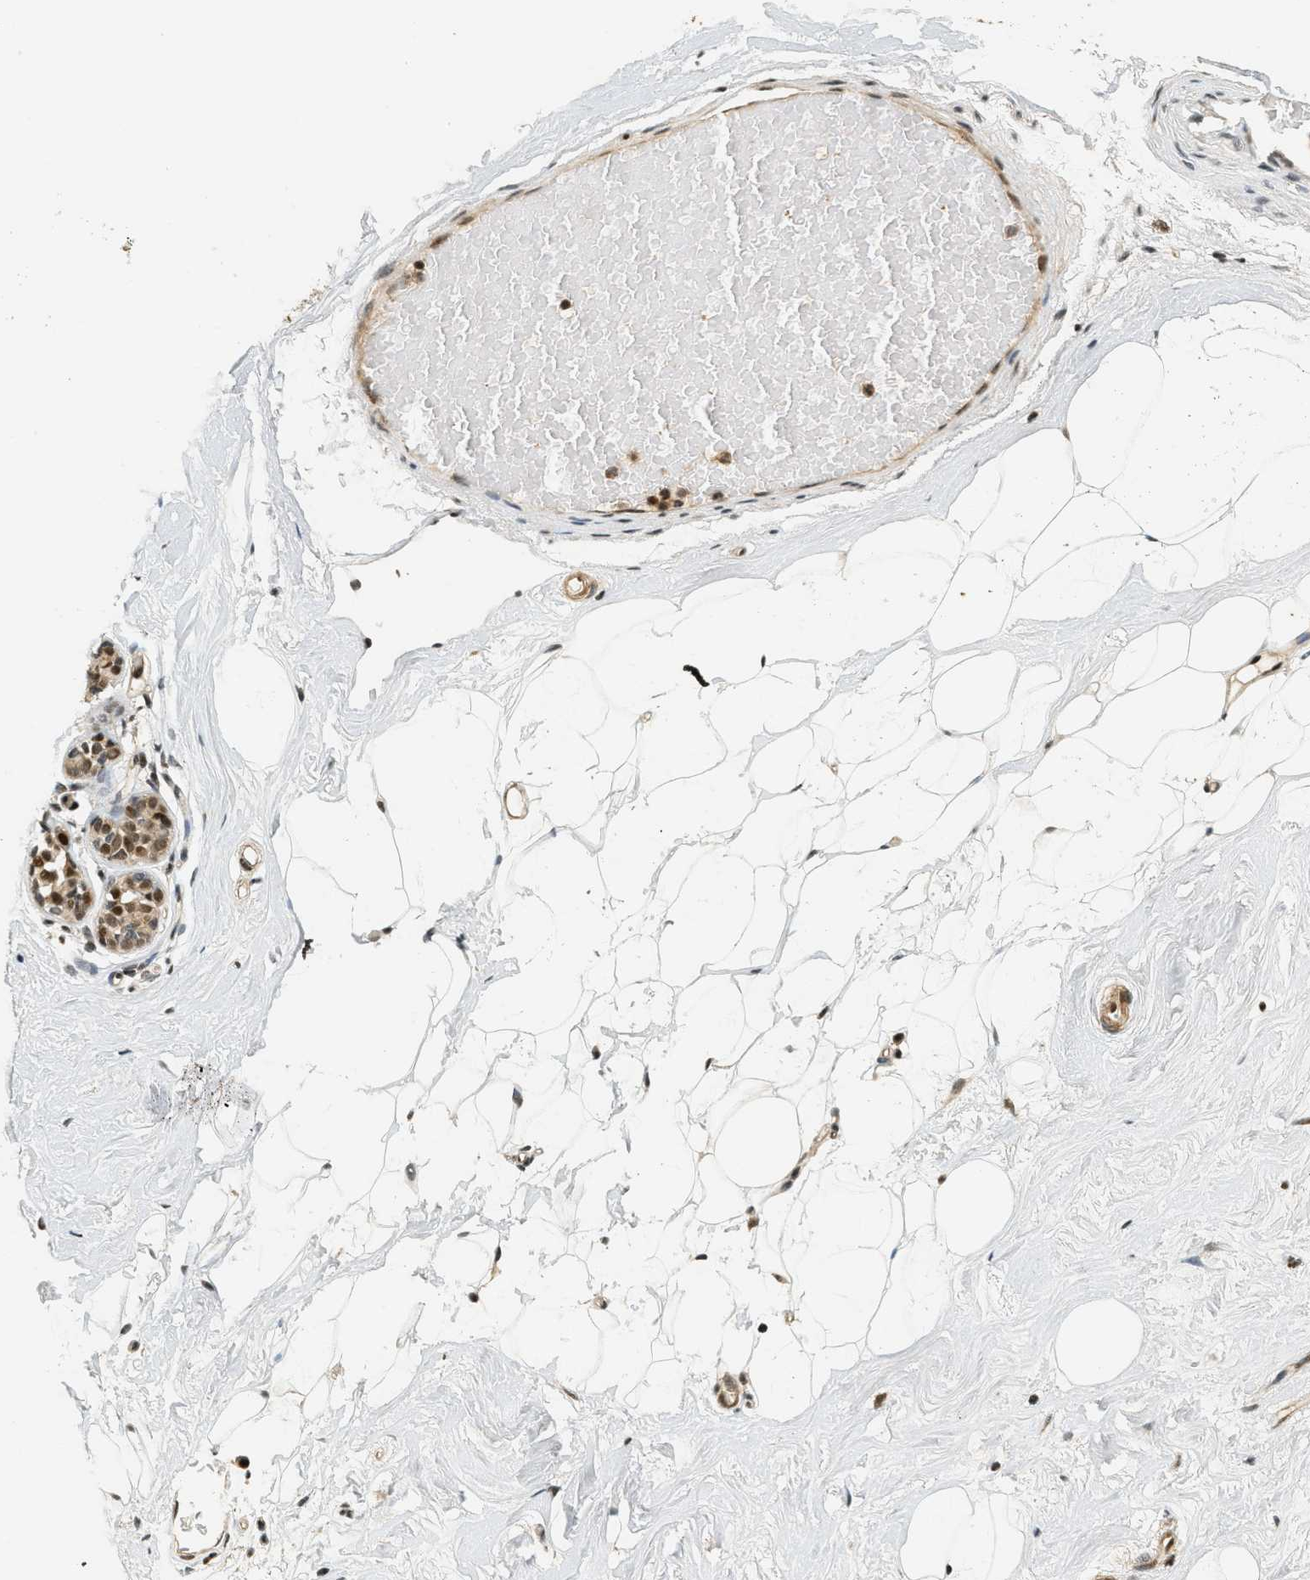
{"staining": {"intensity": "weak", "quantity": "<25%", "location": "cytoplasmic/membranous,nuclear"}, "tissue": "breast", "cell_type": "Adipocytes", "image_type": "normal", "snomed": [{"axis": "morphology", "description": "Normal tissue, NOS"}, {"axis": "topography", "description": "Breast"}], "caption": "Photomicrograph shows no significant protein expression in adipocytes of unremarkable breast. (DAB (3,3'-diaminobenzidine) immunohistochemistry (IHC) visualized using brightfield microscopy, high magnification).", "gene": "FOXM1", "patient": {"sex": "female", "age": 75}}